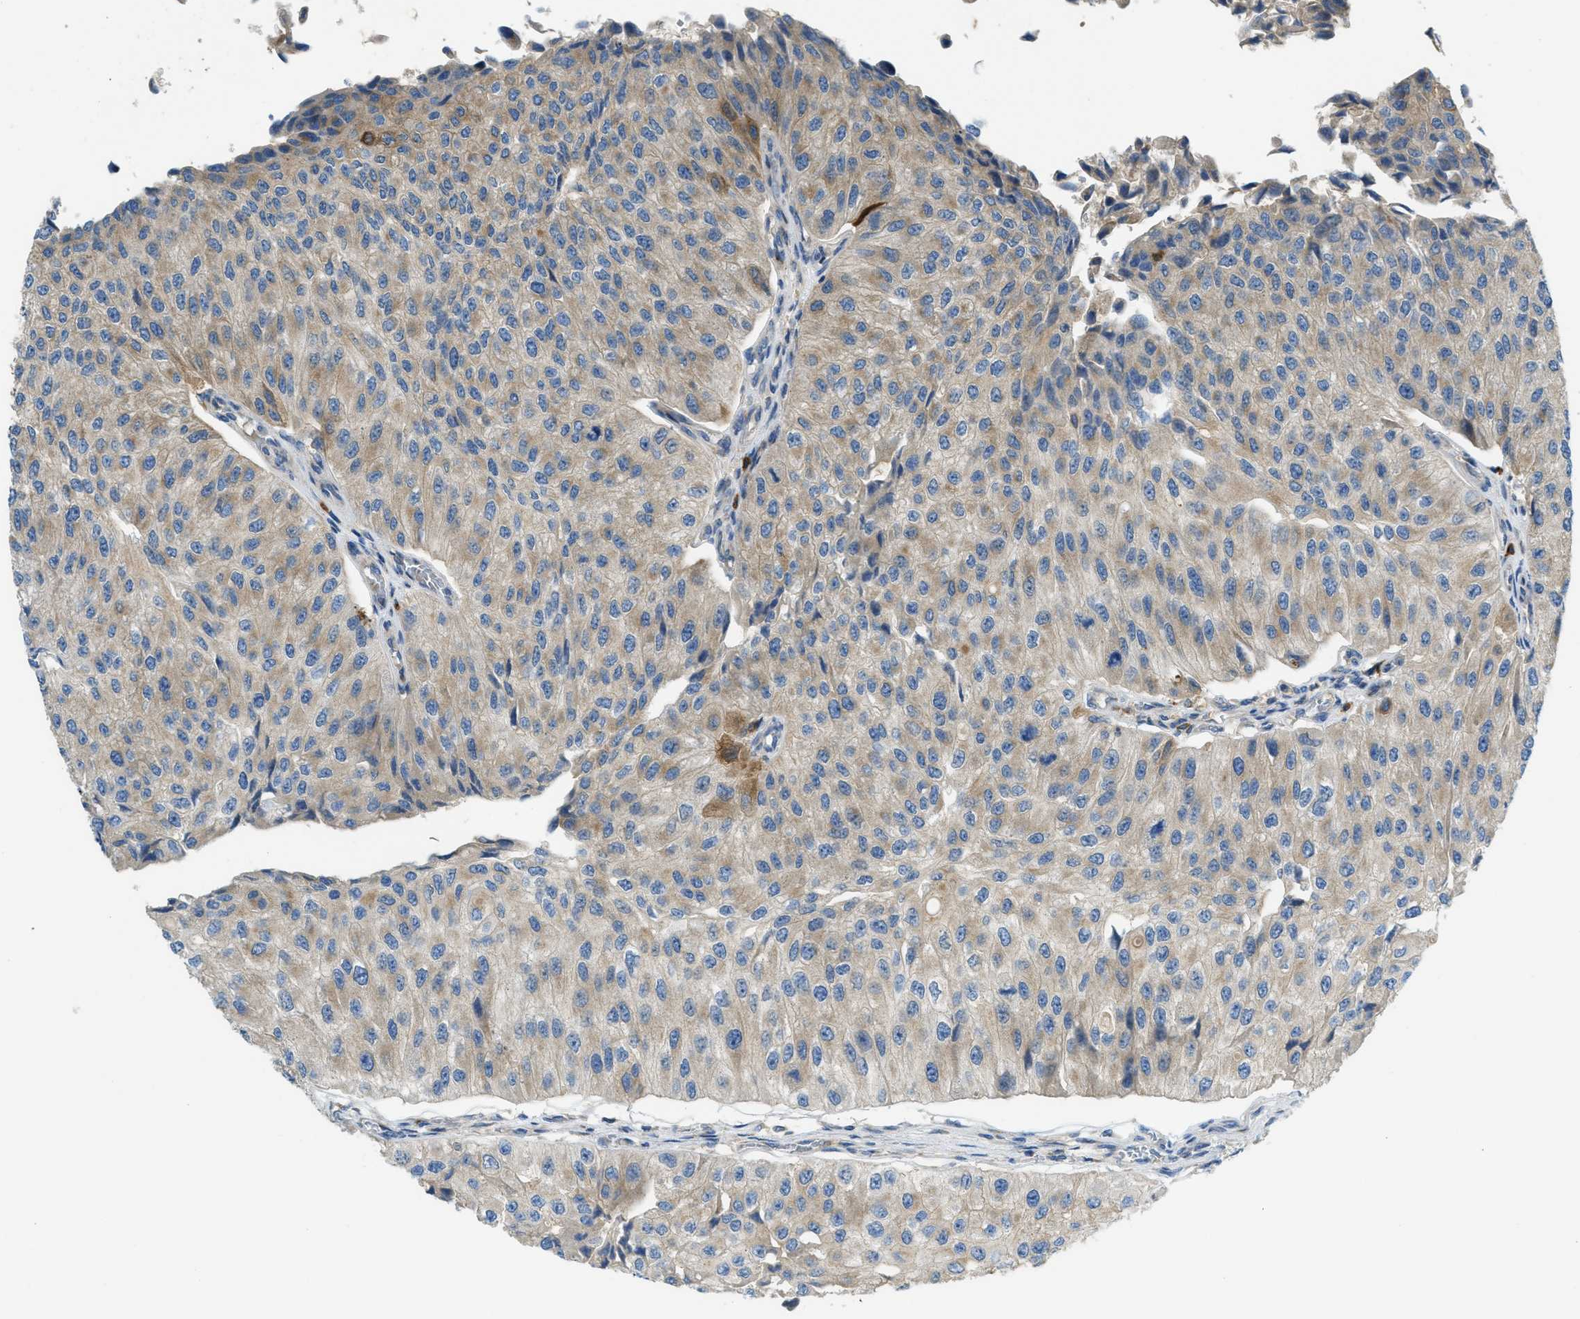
{"staining": {"intensity": "weak", "quantity": ">75%", "location": "cytoplasmic/membranous"}, "tissue": "urothelial cancer", "cell_type": "Tumor cells", "image_type": "cancer", "snomed": [{"axis": "morphology", "description": "Urothelial carcinoma, High grade"}, {"axis": "topography", "description": "Kidney"}, {"axis": "topography", "description": "Urinary bladder"}], "caption": "A histopathology image showing weak cytoplasmic/membranous positivity in approximately >75% of tumor cells in high-grade urothelial carcinoma, as visualized by brown immunohistochemical staining.", "gene": "RFFL", "patient": {"sex": "male", "age": 77}}